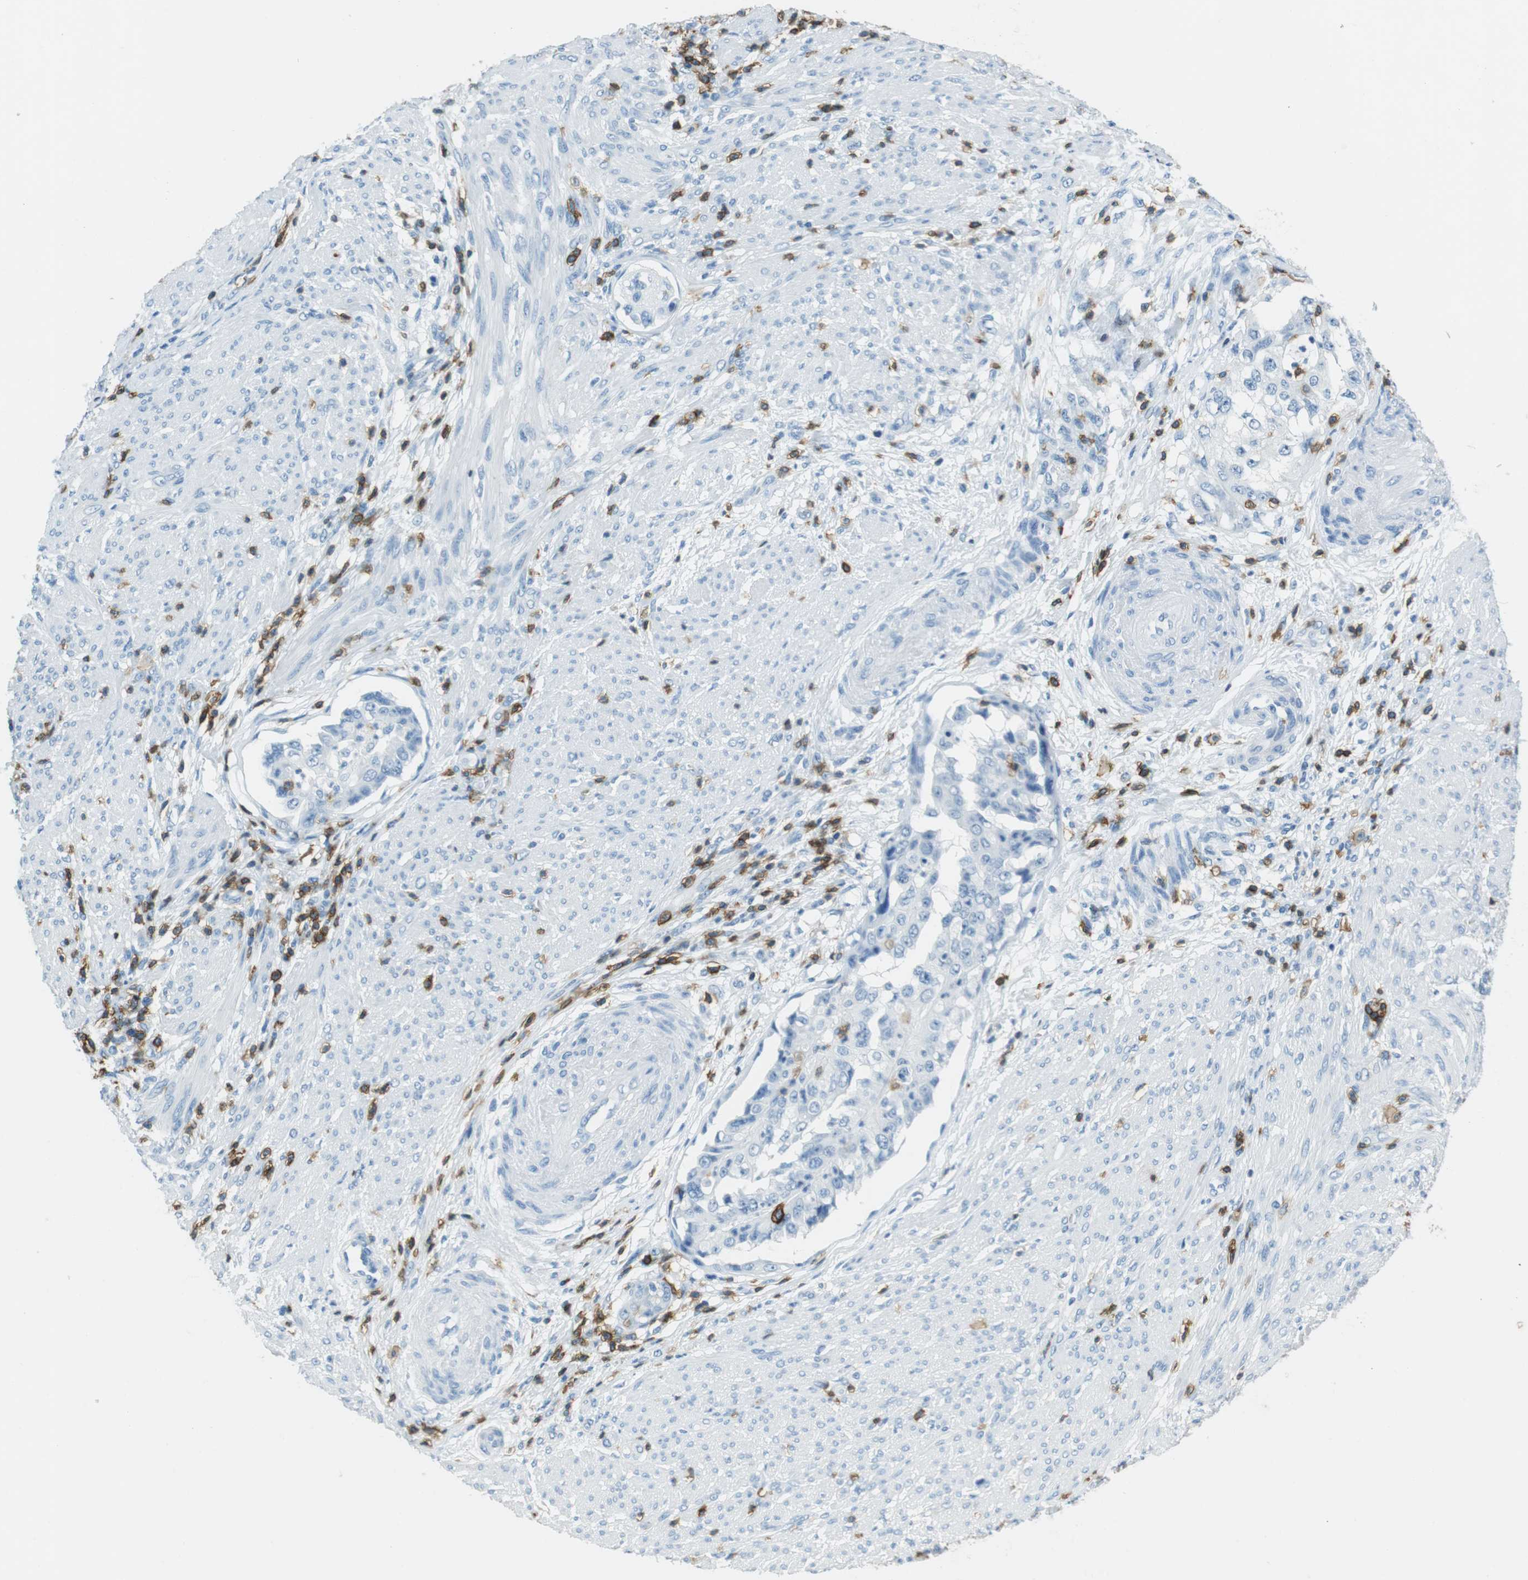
{"staining": {"intensity": "negative", "quantity": "none", "location": "none"}, "tissue": "endometrial cancer", "cell_type": "Tumor cells", "image_type": "cancer", "snomed": [{"axis": "morphology", "description": "Adenocarcinoma, NOS"}, {"axis": "topography", "description": "Endometrium"}], "caption": "Tumor cells are negative for brown protein staining in endometrial cancer.", "gene": "LAT", "patient": {"sex": "female", "age": 85}}